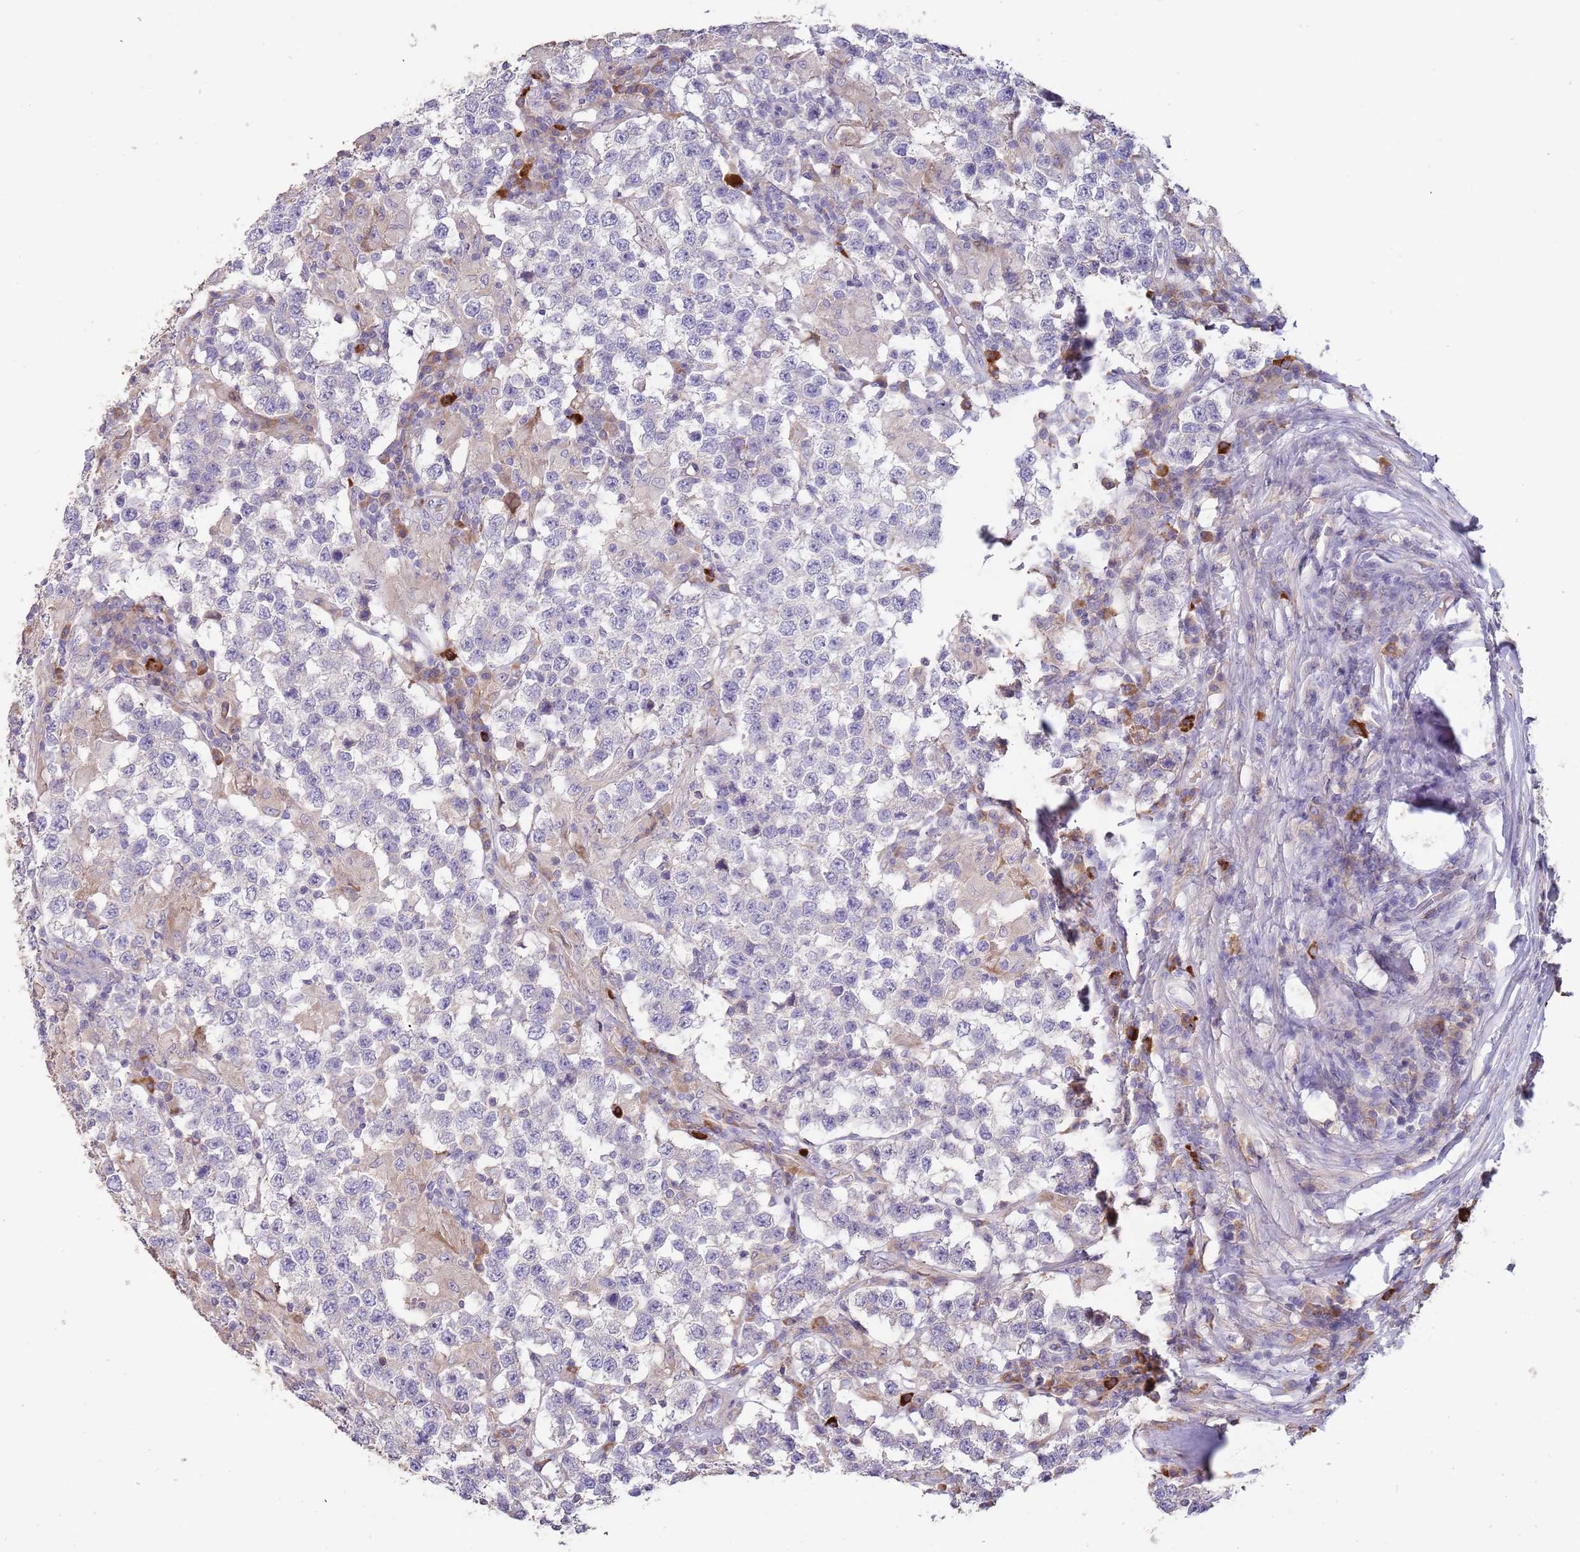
{"staining": {"intensity": "negative", "quantity": "none", "location": "none"}, "tissue": "testis cancer", "cell_type": "Tumor cells", "image_type": "cancer", "snomed": [{"axis": "morphology", "description": "Seminoma, NOS"}, {"axis": "morphology", "description": "Carcinoma, Embryonal, NOS"}, {"axis": "topography", "description": "Testis"}], "caption": "Protein analysis of testis embryonal carcinoma shows no significant expression in tumor cells. Nuclei are stained in blue.", "gene": "SUSD1", "patient": {"sex": "male", "age": 41}}